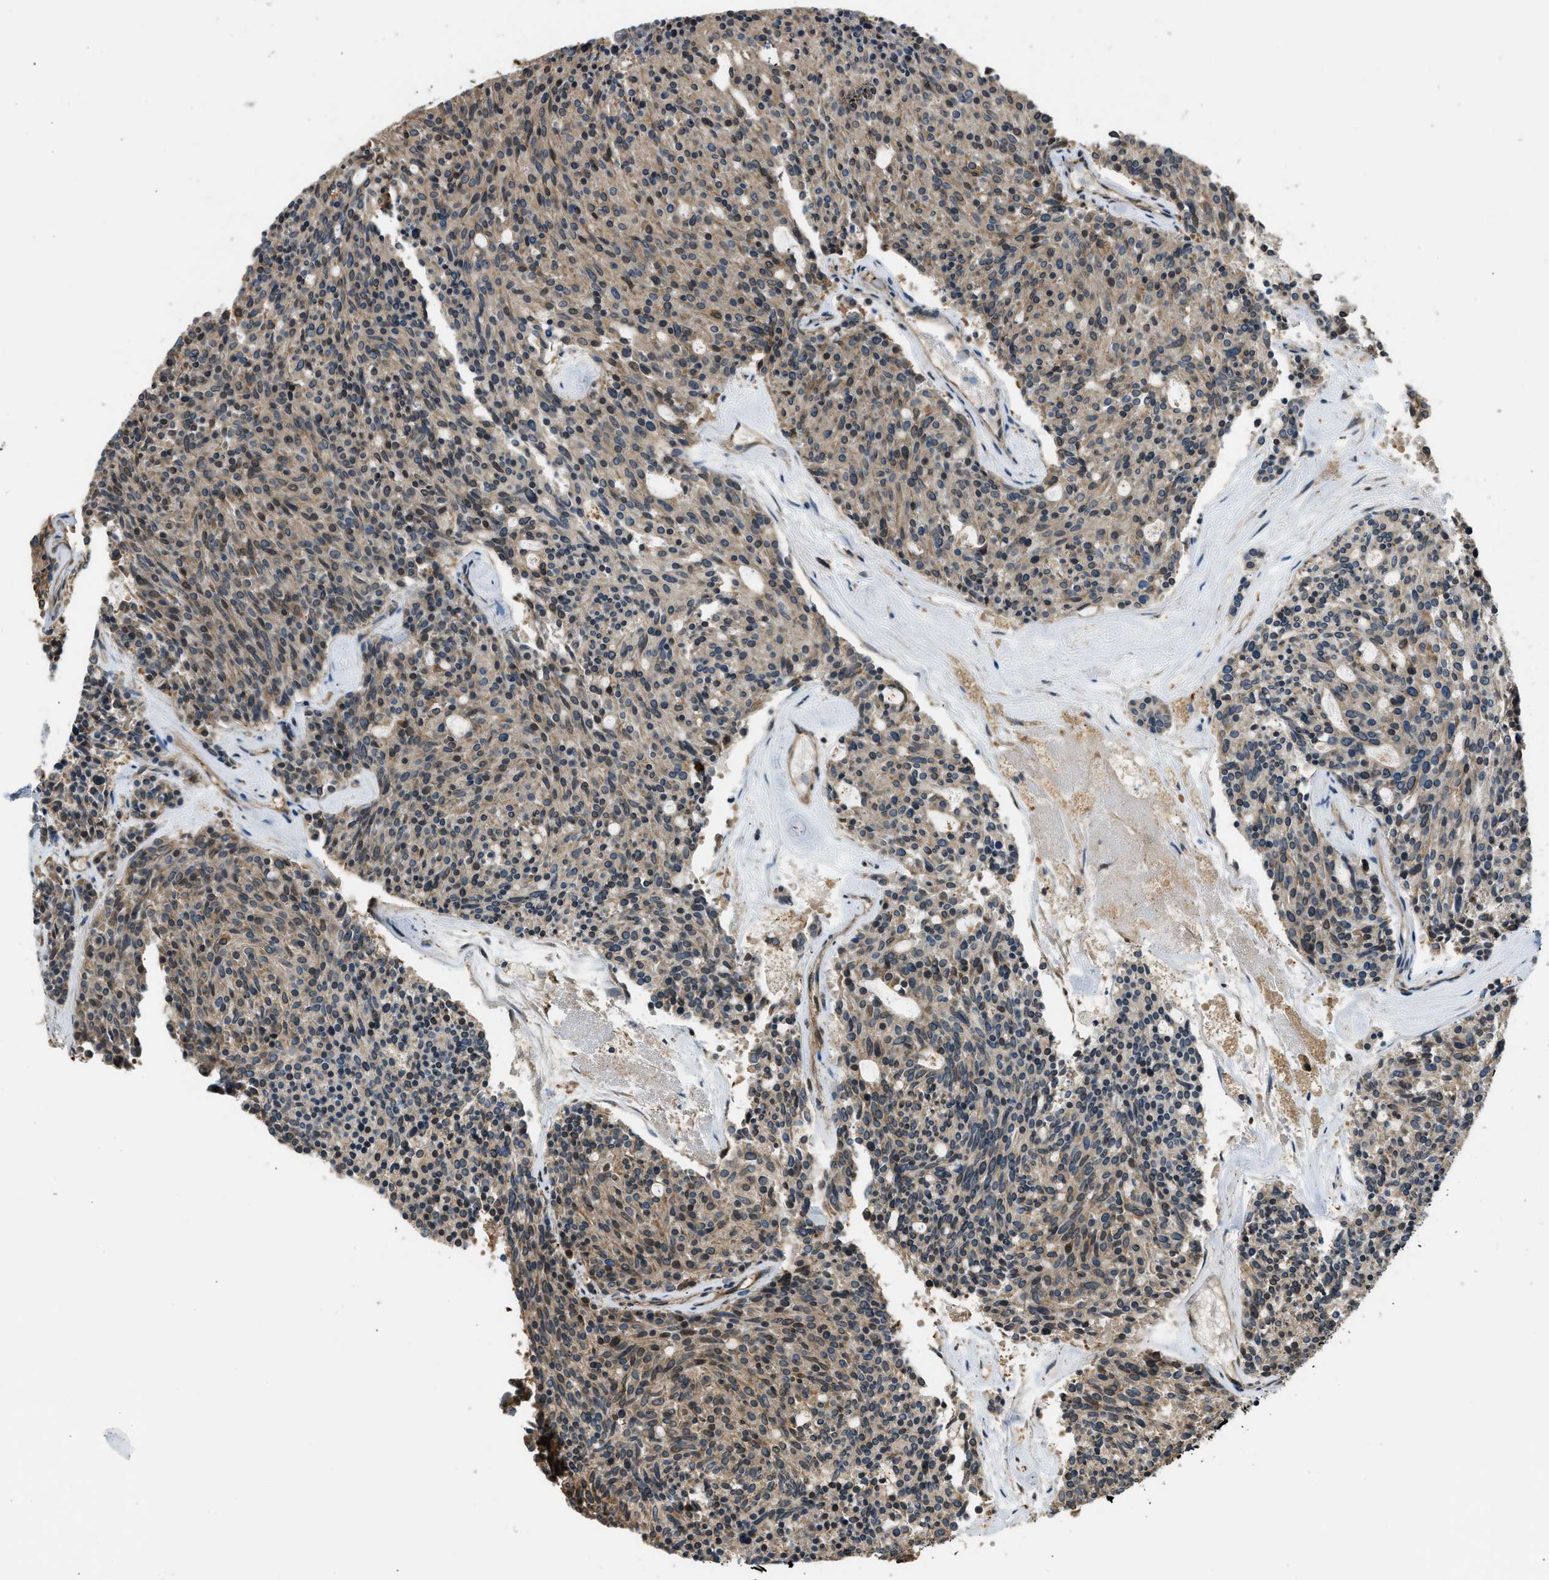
{"staining": {"intensity": "moderate", "quantity": "25%-75%", "location": "nuclear"}, "tissue": "carcinoid", "cell_type": "Tumor cells", "image_type": "cancer", "snomed": [{"axis": "morphology", "description": "Carcinoid, malignant, NOS"}, {"axis": "topography", "description": "Pancreas"}], "caption": "Human carcinoid stained for a protein (brown) displays moderate nuclear positive positivity in about 25%-75% of tumor cells.", "gene": "OS9", "patient": {"sex": "female", "age": 54}}